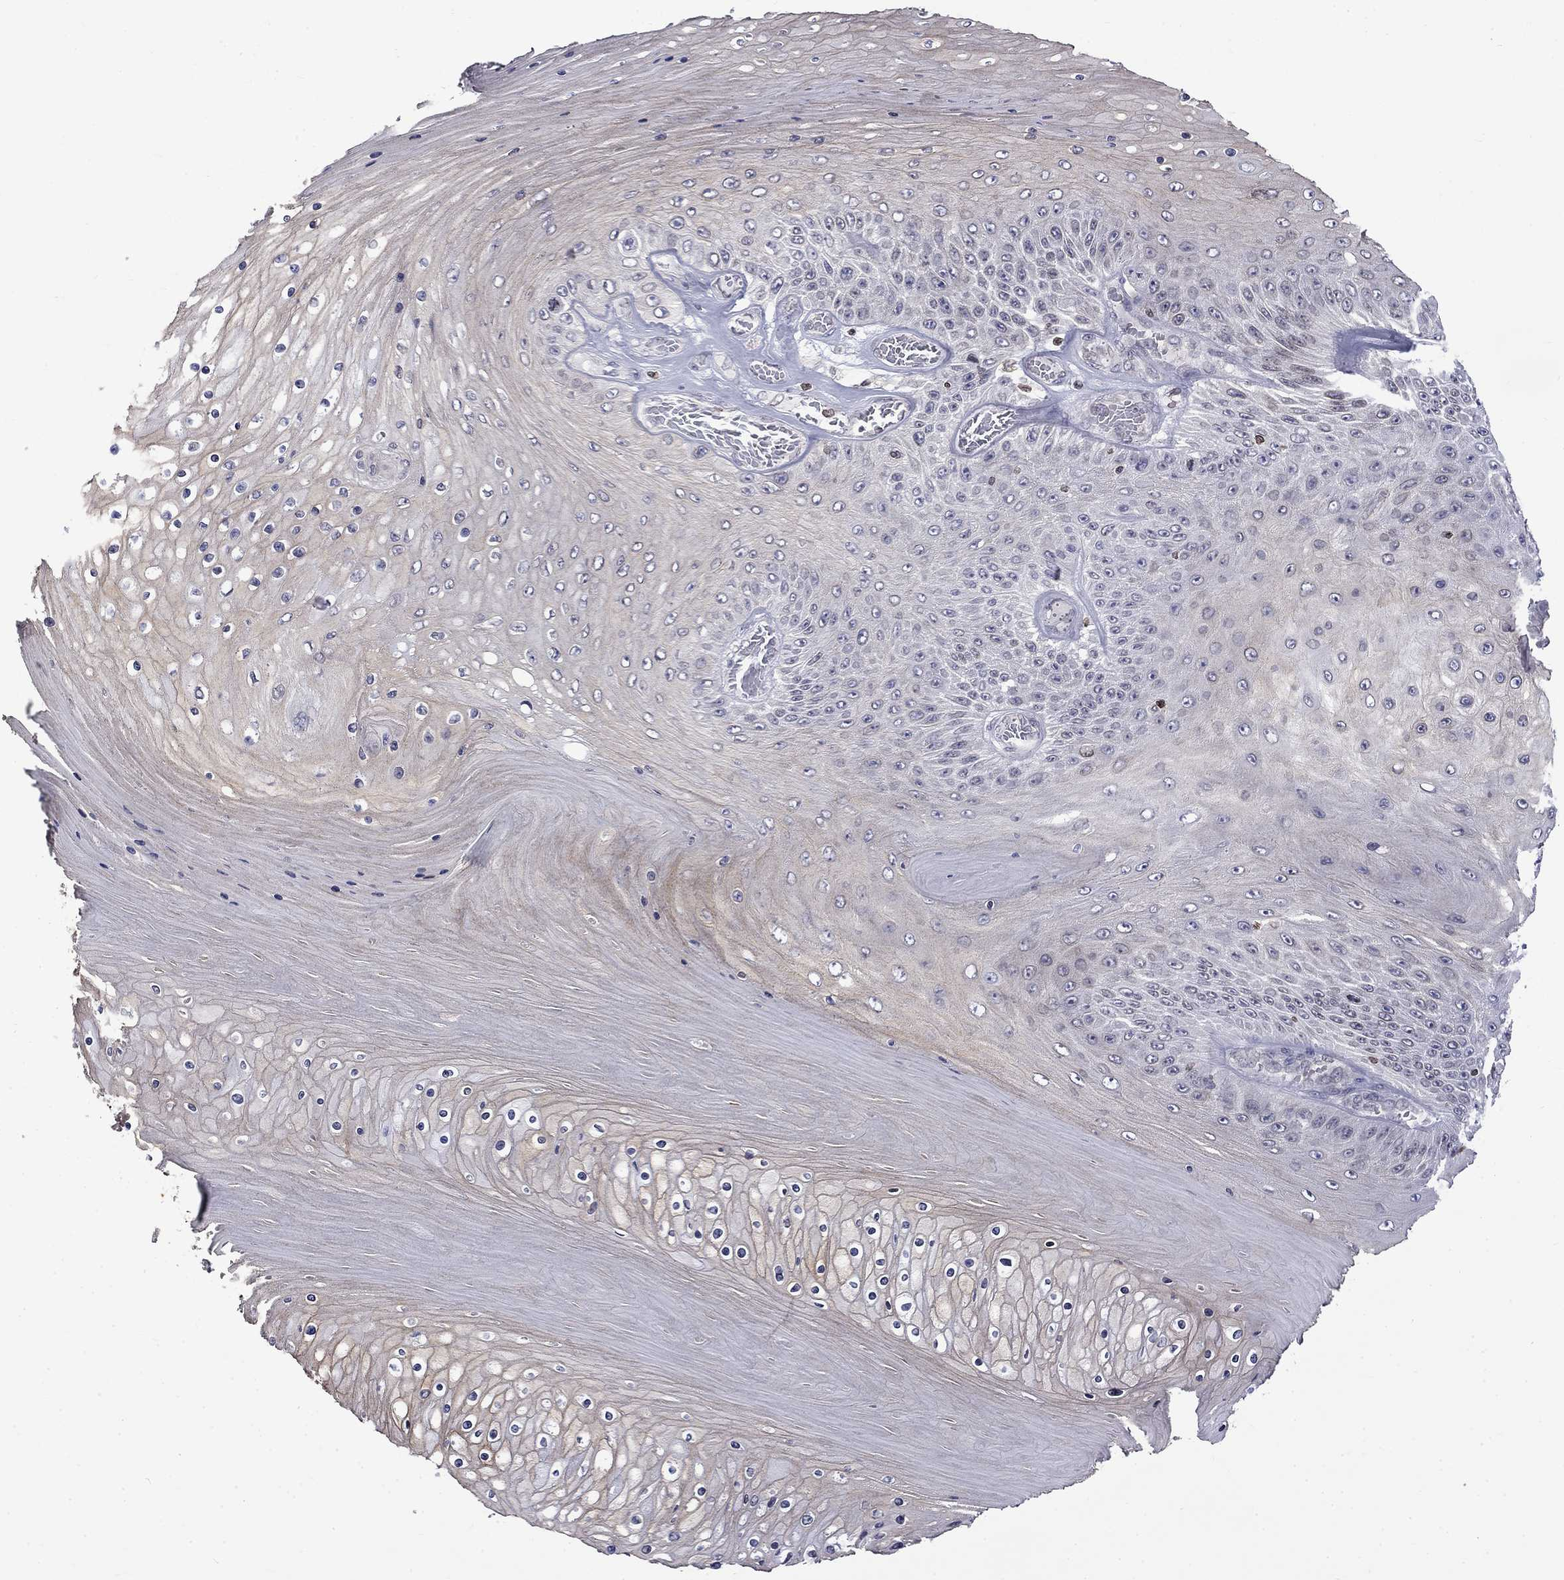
{"staining": {"intensity": "negative", "quantity": "none", "location": "none"}, "tissue": "skin cancer", "cell_type": "Tumor cells", "image_type": "cancer", "snomed": [{"axis": "morphology", "description": "Squamous cell carcinoma, NOS"}, {"axis": "topography", "description": "Skin"}], "caption": "Protein analysis of squamous cell carcinoma (skin) demonstrates no significant positivity in tumor cells.", "gene": "SLA", "patient": {"sex": "male", "age": 62}}